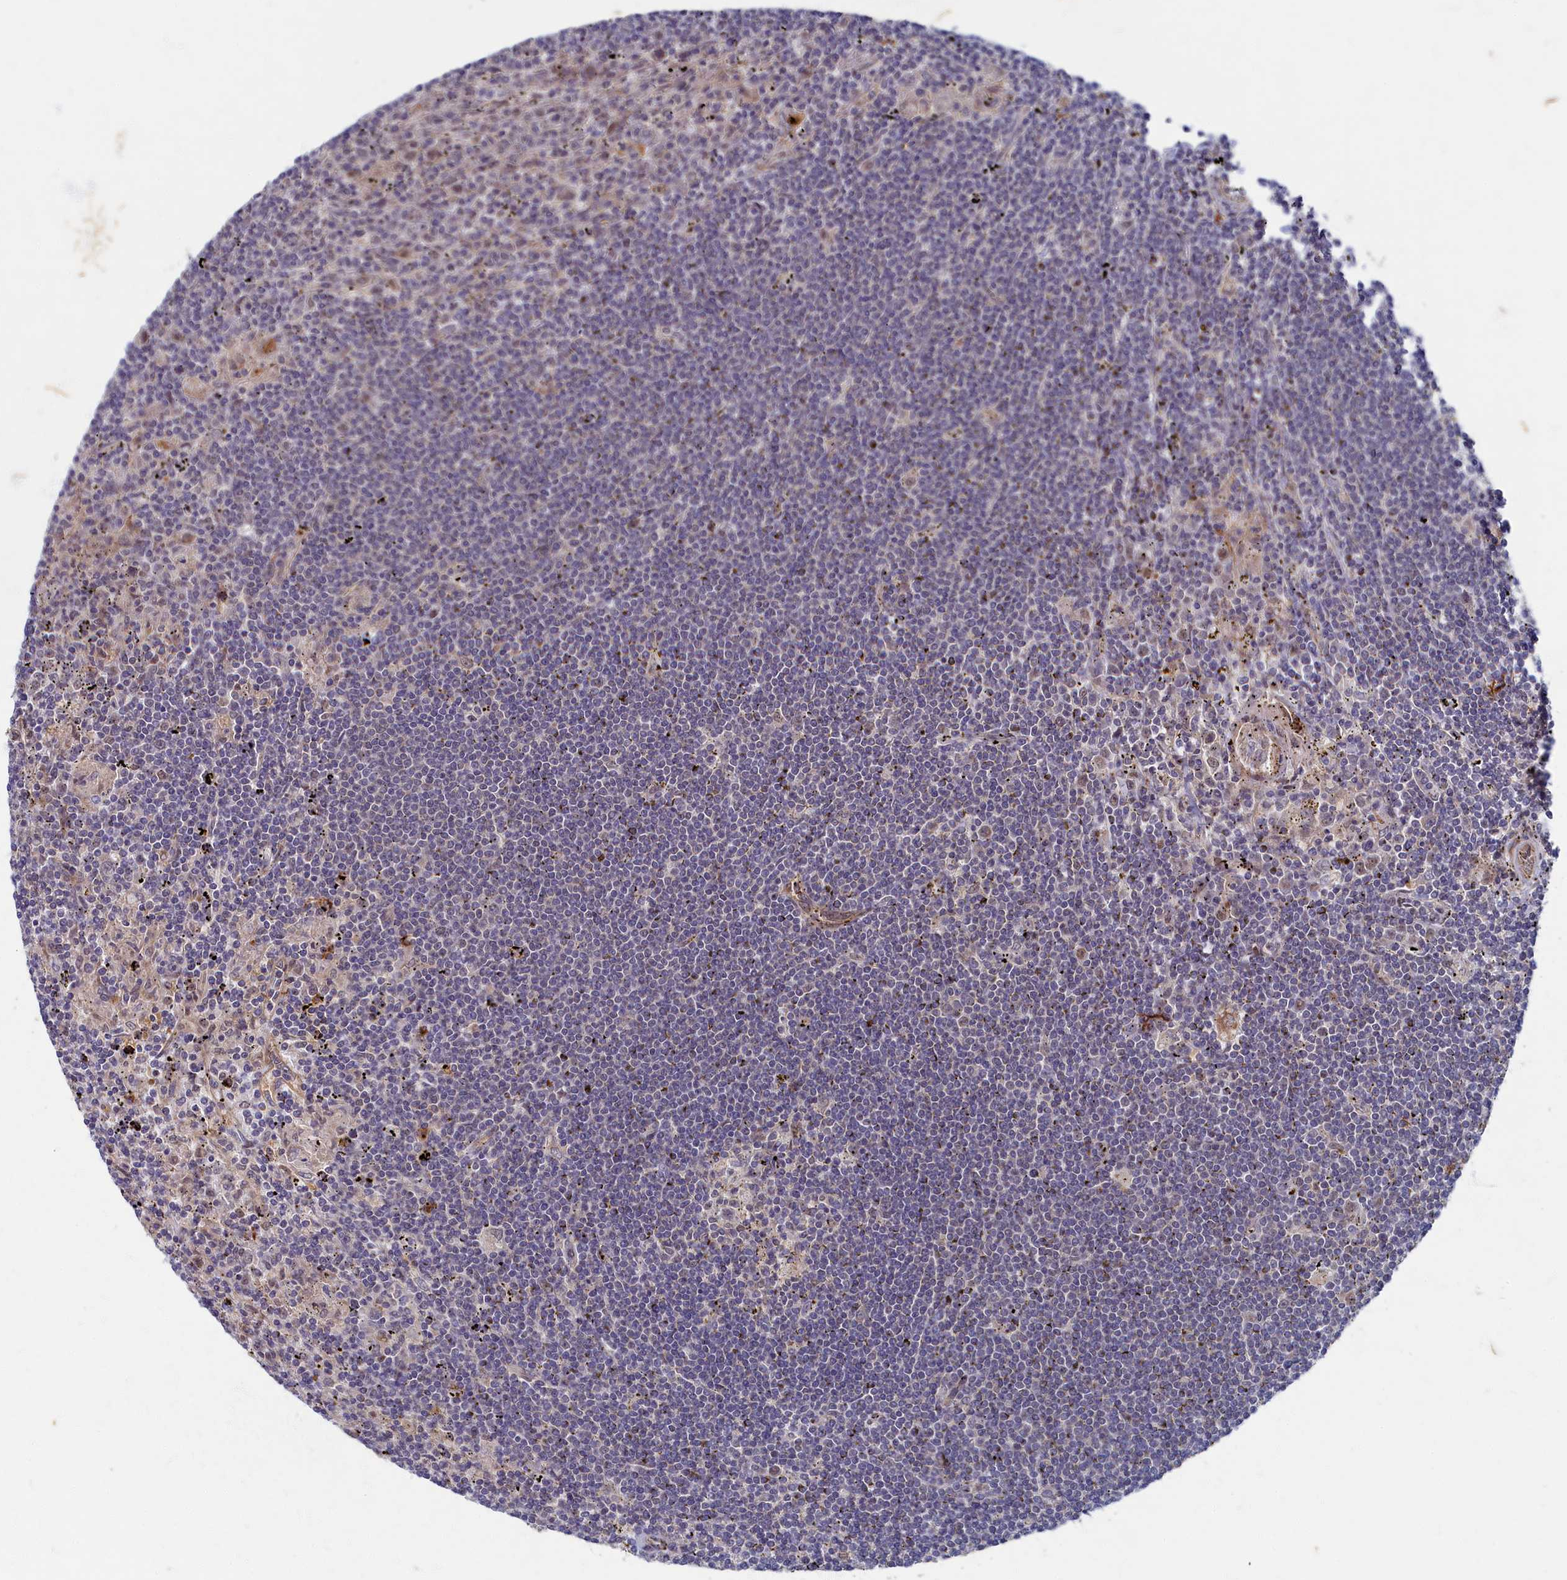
{"staining": {"intensity": "negative", "quantity": "none", "location": "none"}, "tissue": "lymphoma", "cell_type": "Tumor cells", "image_type": "cancer", "snomed": [{"axis": "morphology", "description": "Malignant lymphoma, non-Hodgkin's type, Low grade"}, {"axis": "topography", "description": "Spleen"}], "caption": "Immunohistochemical staining of human lymphoma exhibits no significant positivity in tumor cells.", "gene": "WDR59", "patient": {"sex": "male", "age": 76}}